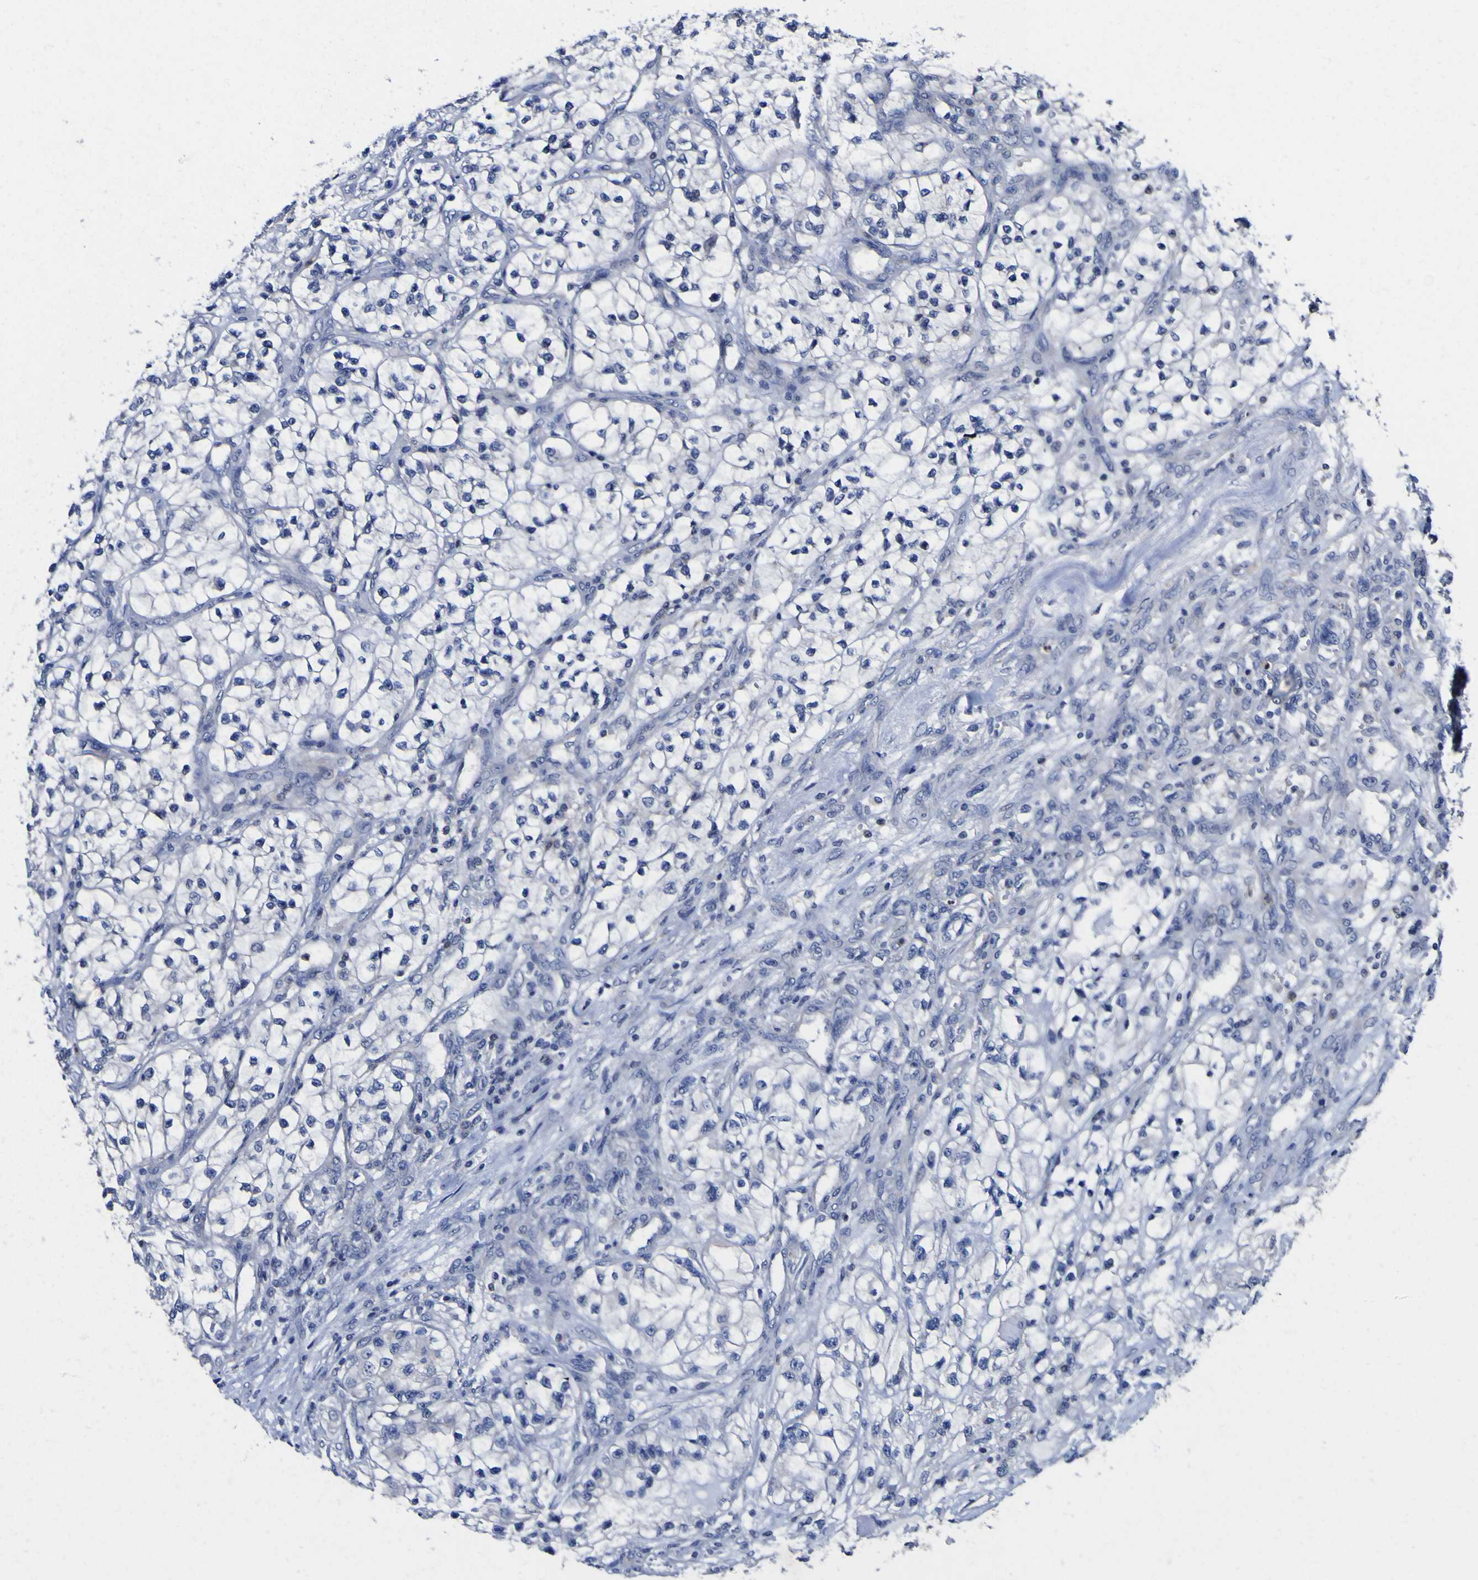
{"staining": {"intensity": "negative", "quantity": "none", "location": "none"}, "tissue": "renal cancer", "cell_type": "Tumor cells", "image_type": "cancer", "snomed": [{"axis": "morphology", "description": "Adenocarcinoma, NOS"}, {"axis": "topography", "description": "Kidney"}], "caption": "The IHC image has no significant positivity in tumor cells of renal adenocarcinoma tissue. The staining is performed using DAB brown chromogen with nuclei counter-stained in using hematoxylin.", "gene": "CASP6", "patient": {"sex": "female", "age": 57}}